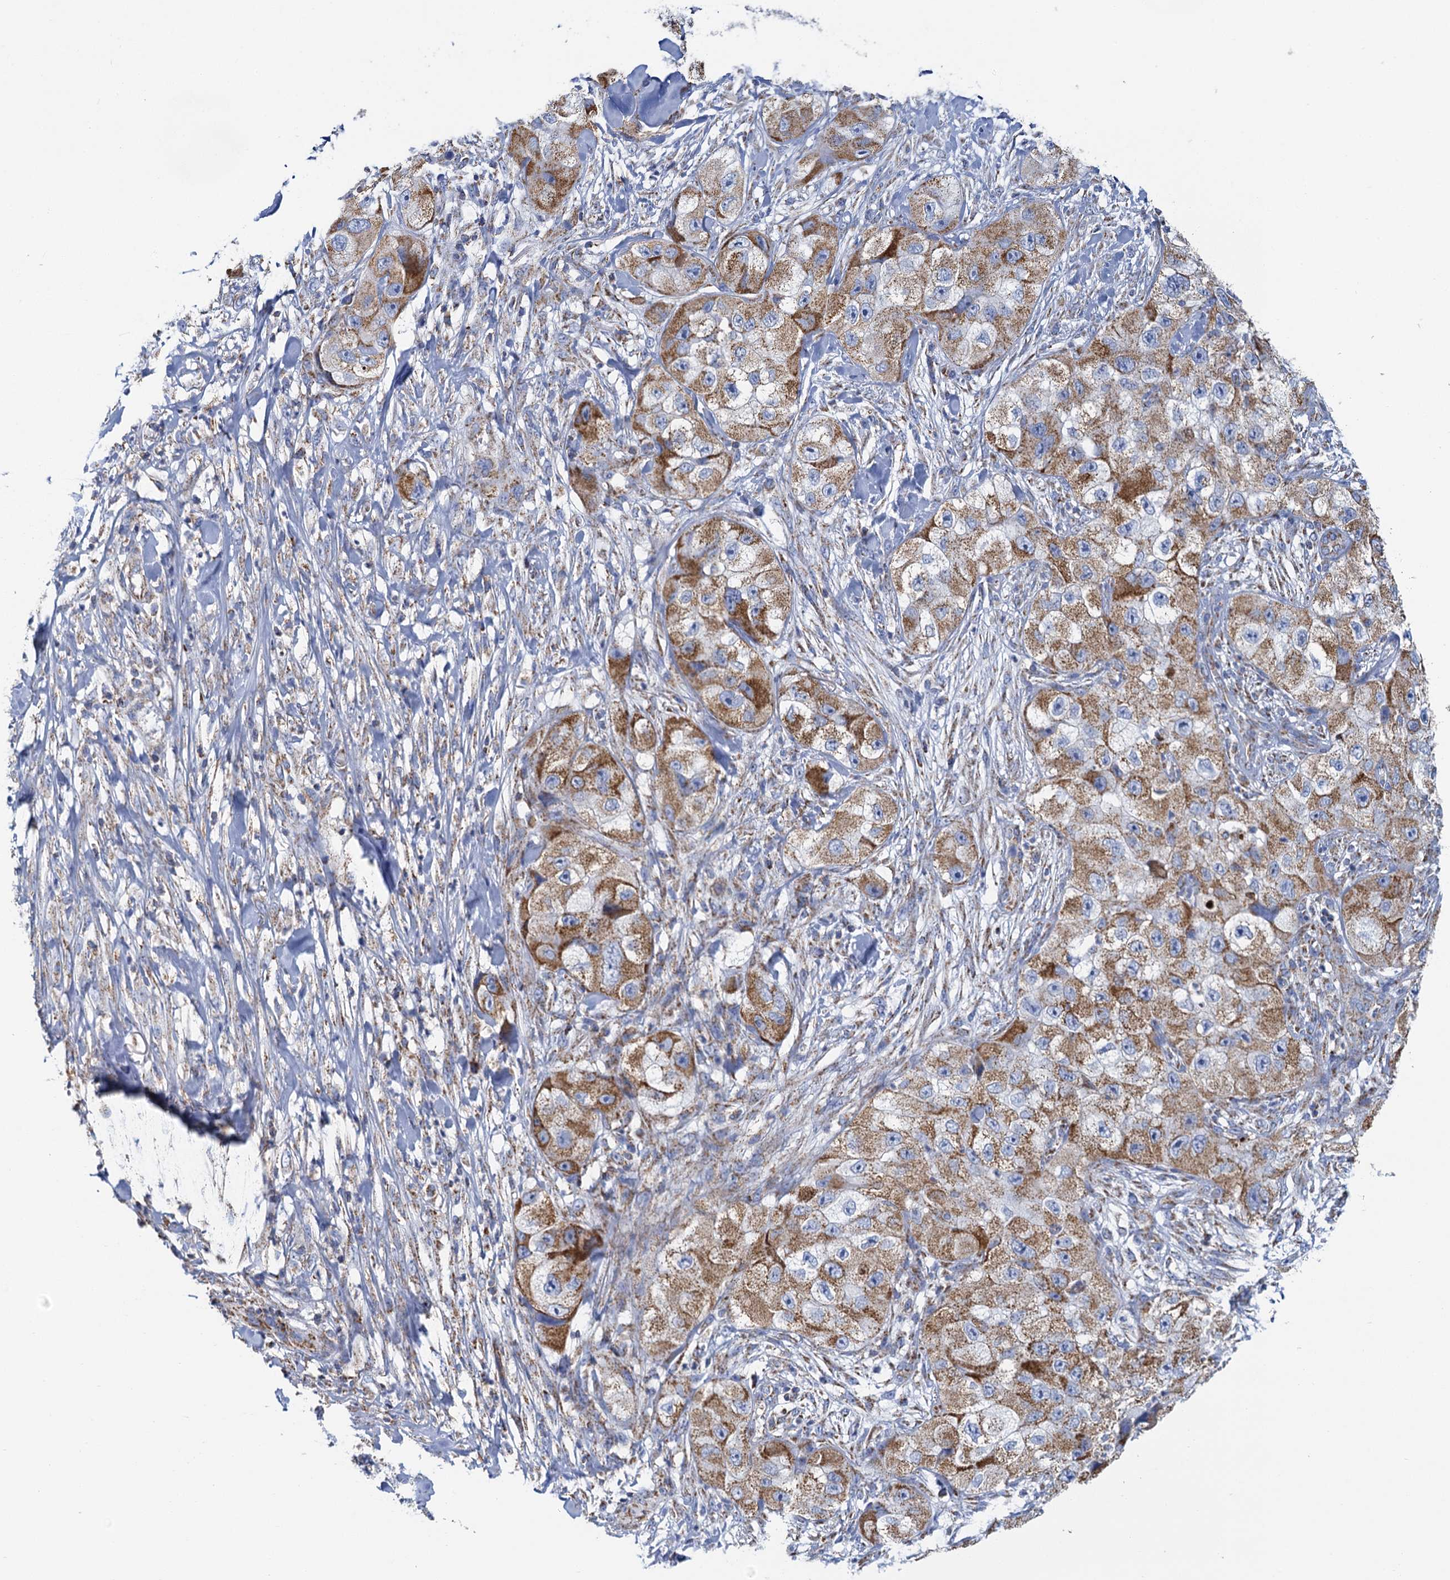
{"staining": {"intensity": "moderate", "quantity": ">75%", "location": "cytoplasmic/membranous"}, "tissue": "skin cancer", "cell_type": "Tumor cells", "image_type": "cancer", "snomed": [{"axis": "morphology", "description": "Squamous cell carcinoma, NOS"}, {"axis": "topography", "description": "Skin"}, {"axis": "topography", "description": "Subcutis"}], "caption": "IHC (DAB (3,3'-diaminobenzidine)) staining of skin cancer (squamous cell carcinoma) displays moderate cytoplasmic/membranous protein expression in approximately >75% of tumor cells.", "gene": "CCP110", "patient": {"sex": "male", "age": 73}}